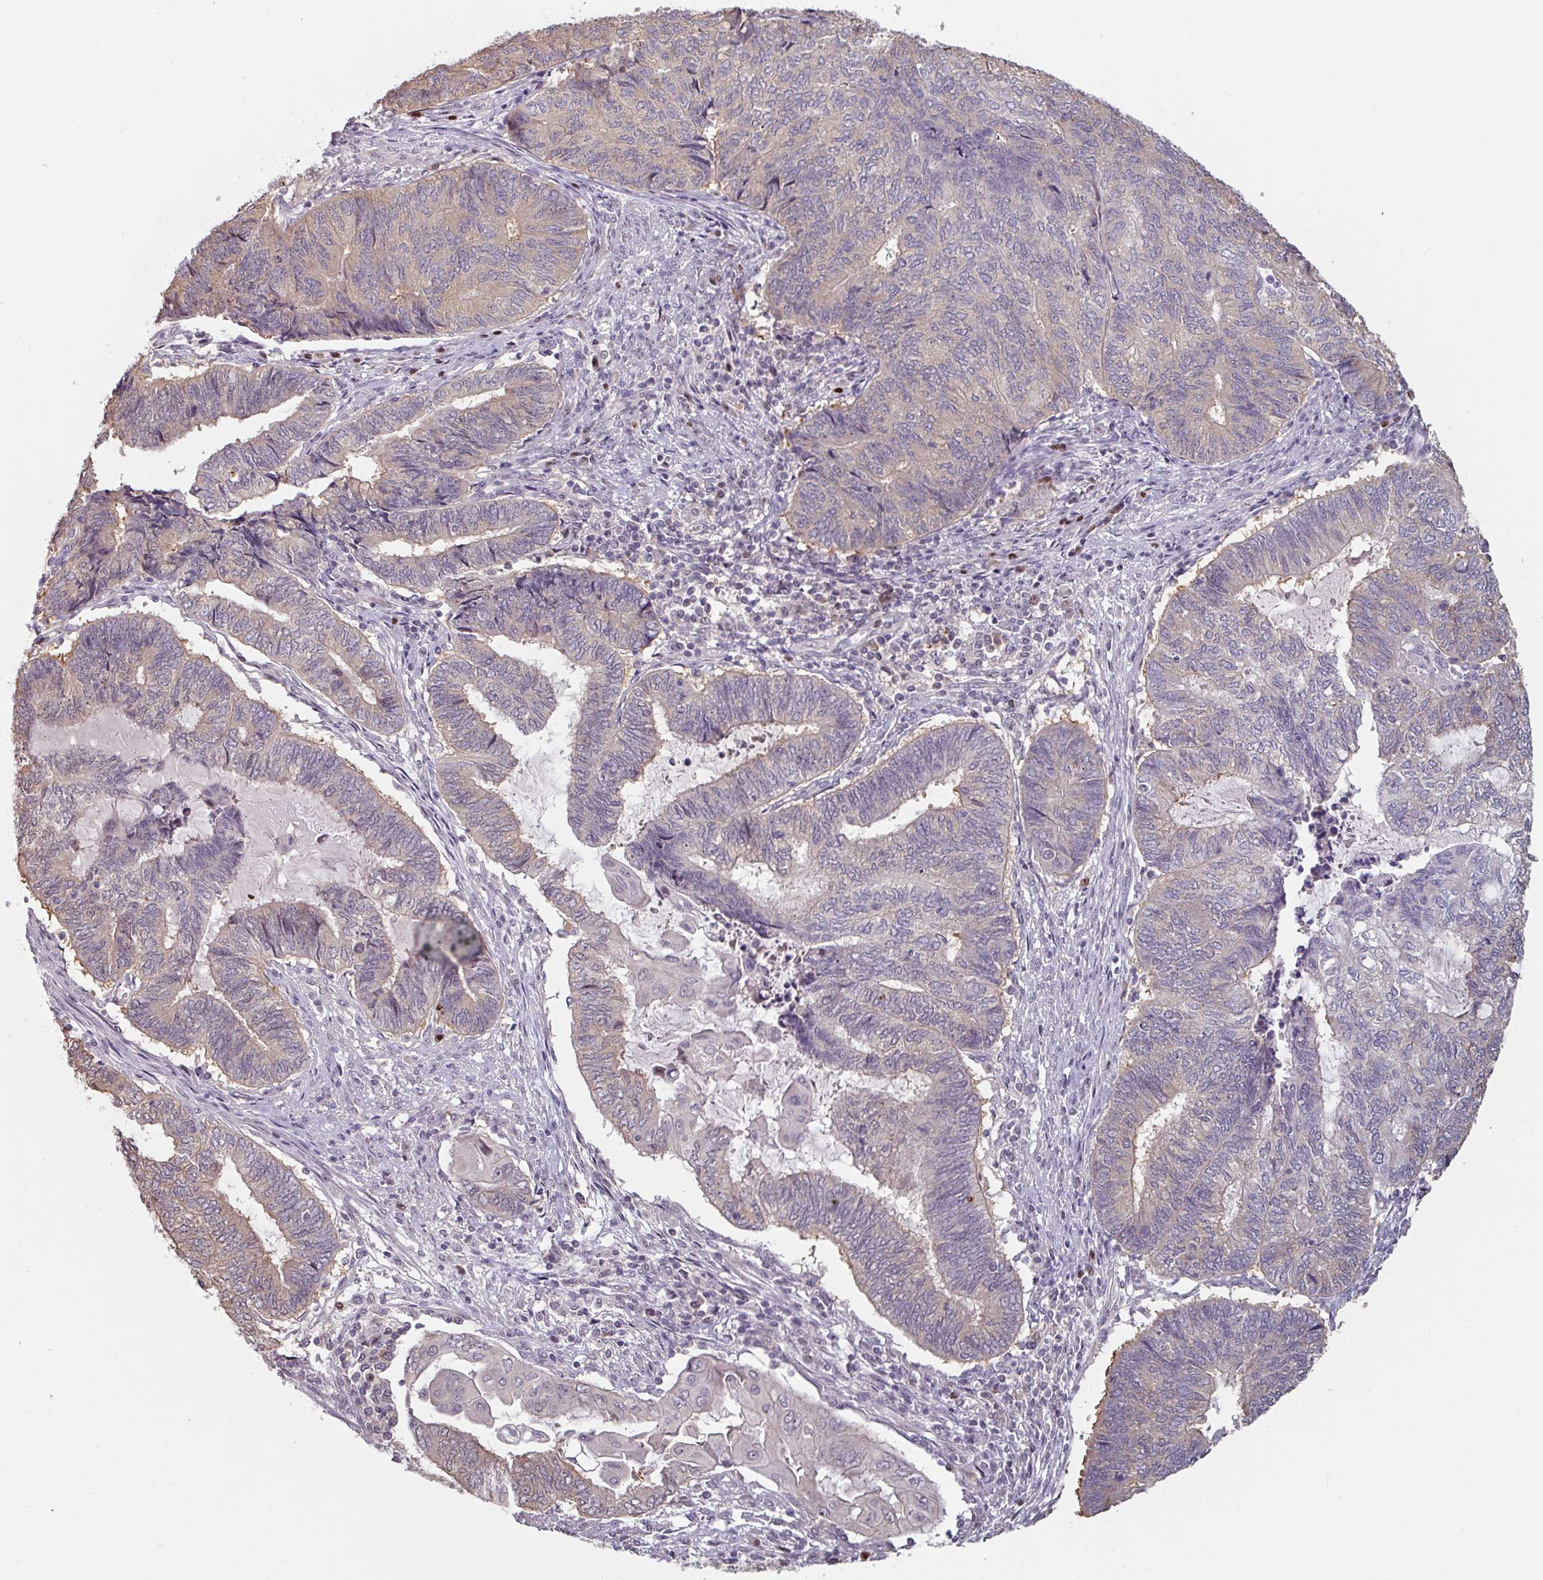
{"staining": {"intensity": "weak", "quantity": "<25%", "location": "cytoplasmic/membranous"}, "tissue": "endometrial cancer", "cell_type": "Tumor cells", "image_type": "cancer", "snomed": [{"axis": "morphology", "description": "Adenocarcinoma, NOS"}, {"axis": "topography", "description": "Uterus"}, {"axis": "topography", "description": "Endometrium"}], "caption": "IHC image of human adenocarcinoma (endometrial) stained for a protein (brown), which shows no positivity in tumor cells.", "gene": "ZBTB6", "patient": {"sex": "female", "age": 70}}